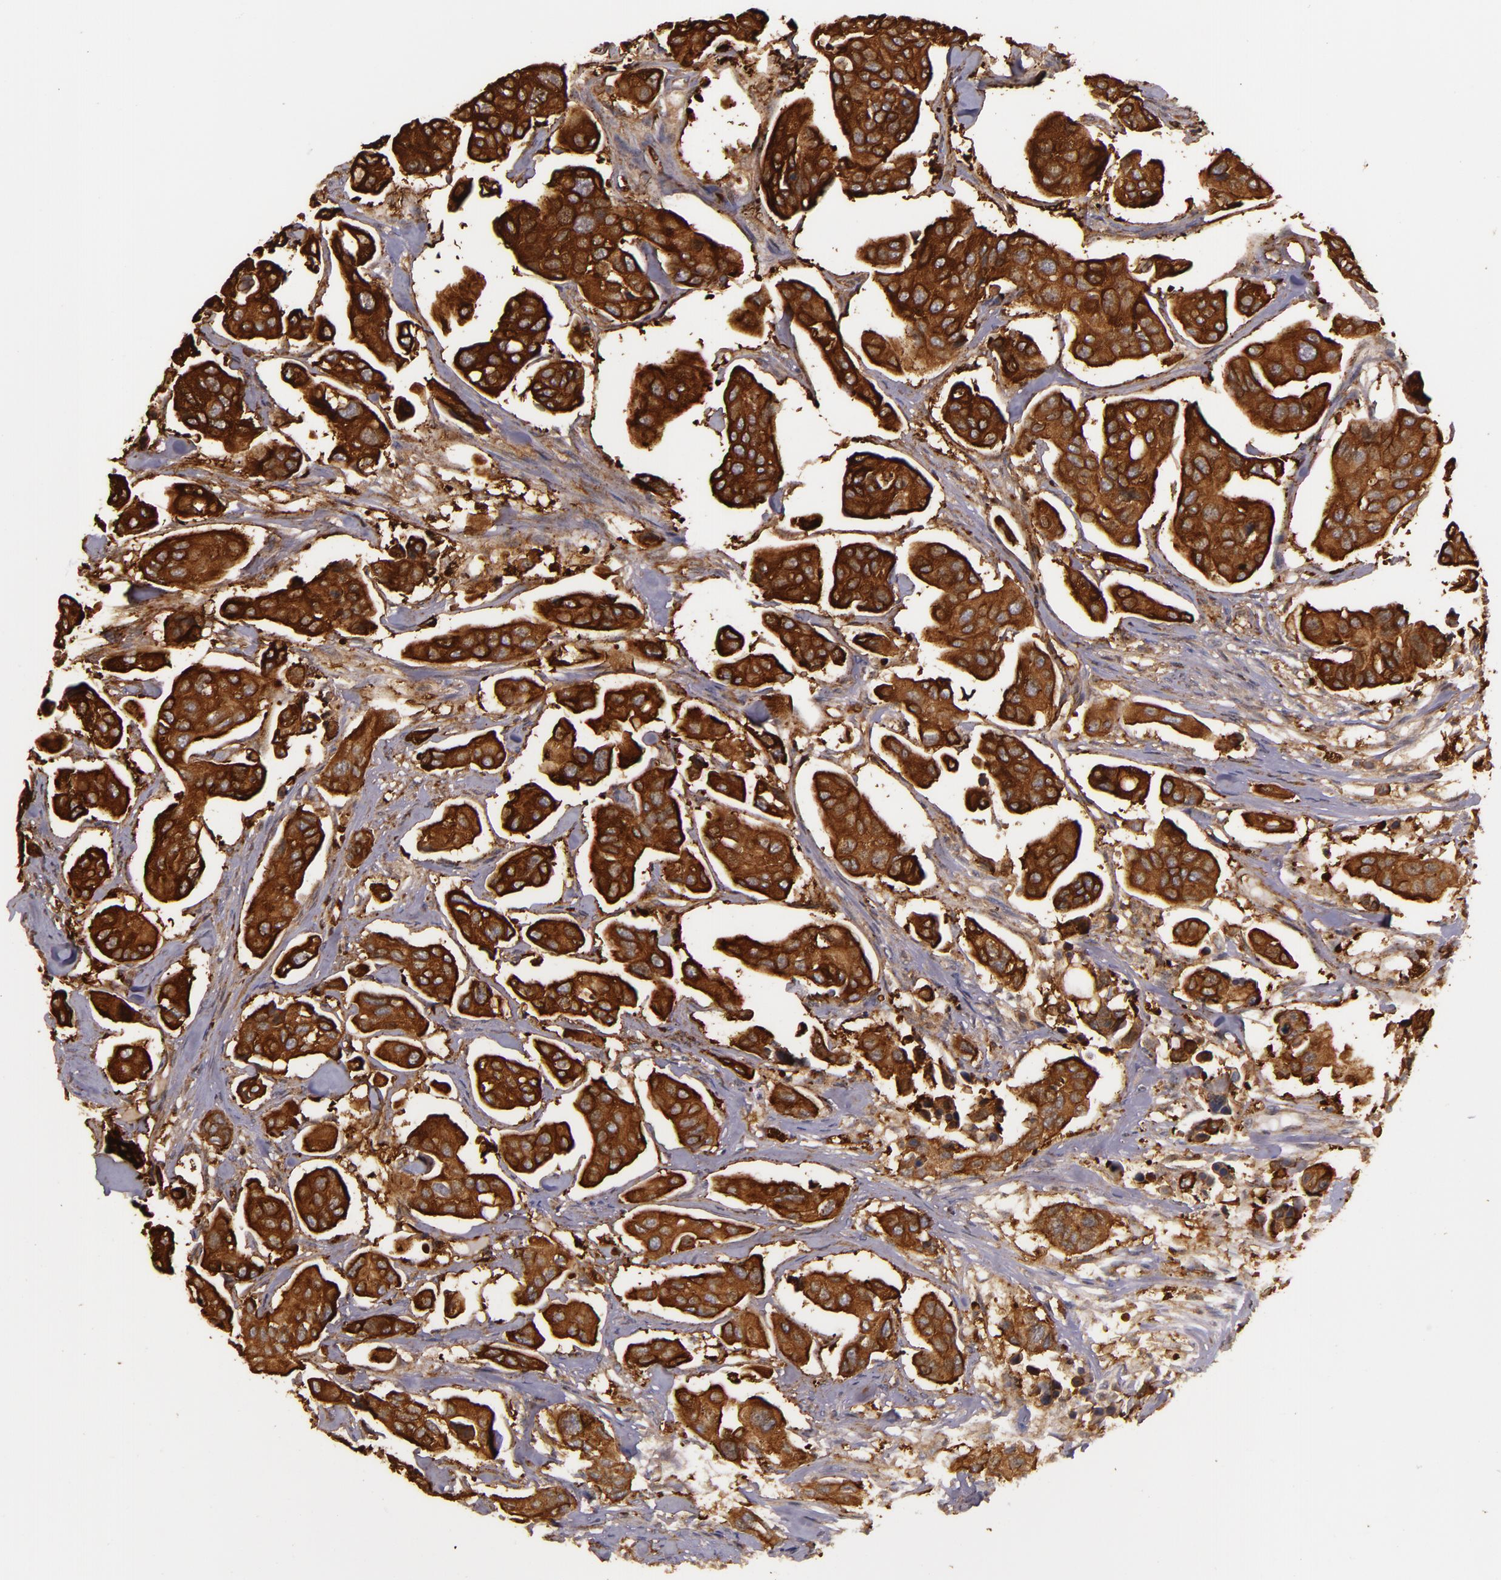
{"staining": {"intensity": "strong", "quantity": ">75%", "location": "cytoplasmic/membranous"}, "tissue": "urothelial cancer", "cell_type": "Tumor cells", "image_type": "cancer", "snomed": [{"axis": "morphology", "description": "Adenocarcinoma, NOS"}, {"axis": "topography", "description": "Urinary bladder"}], "caption": "IHC image of neoplastic tissue: urothelial cancer stained using immunohistochemistry (IHC) reveals high levels of strong protein expression localized specifically in the cytoplasmic/membranous of tumor cells, appearing as a cytoplasmic/membranous brown color.", "gene": "SLC9A3R1", "patient": {"sex": "male", "age": 61}}